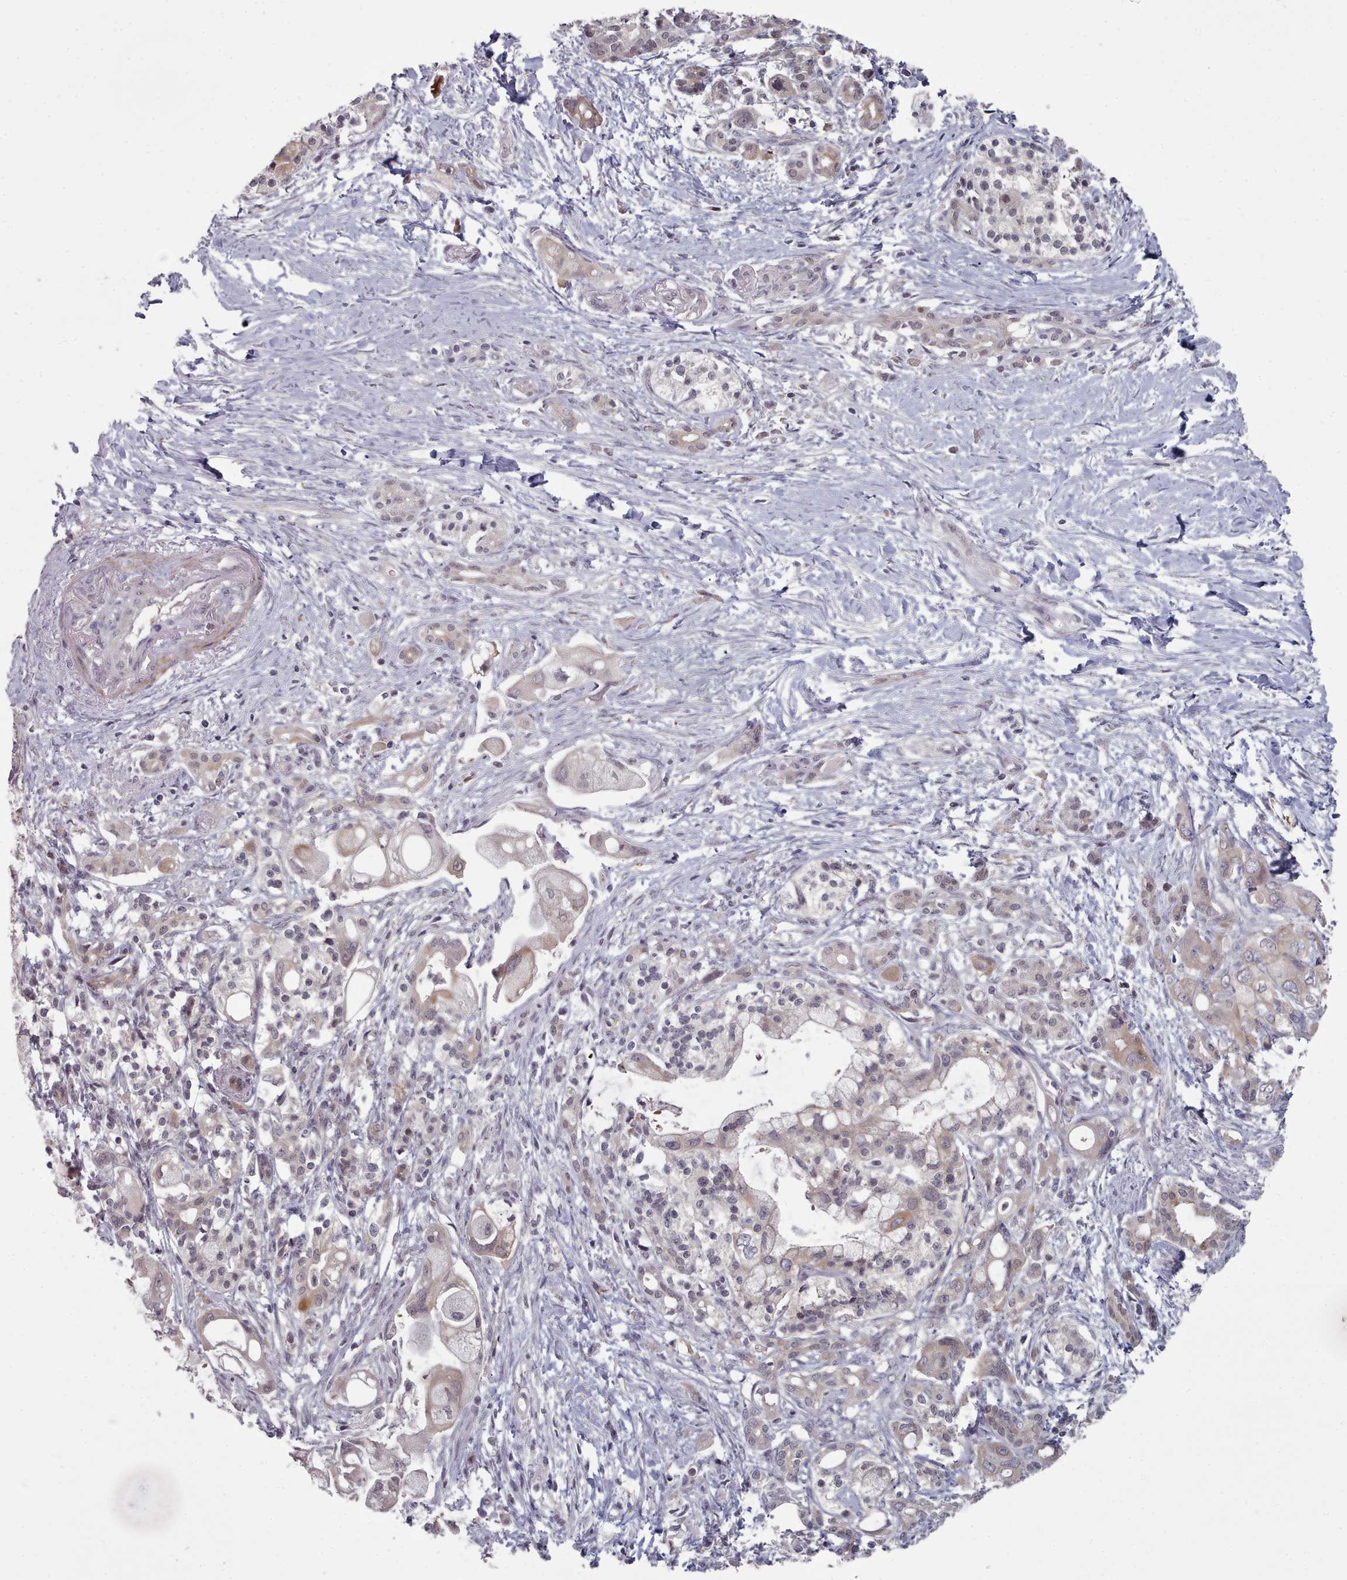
{"staining": {"intensity": "weak", "quantity": "<25%", "location": "cytoplasmic/membranous"}, "tissue": "pancreatic cancer", "cell_type": "Tumor cells", "image_type": "cancer", "snomed": [{"axis": "morphology", "description": "Adenocarcinoma, NOS"}, {"axis": "topography", "description": "Pancreas"}], "caption": "This is a image of immunohistochemistry (IHC) staining of adenocarcinoma (pancreatic), which shows no expression in tumor cells.", "gene": "HYAL3", "patient": {"sex": "male", "age": 68}}